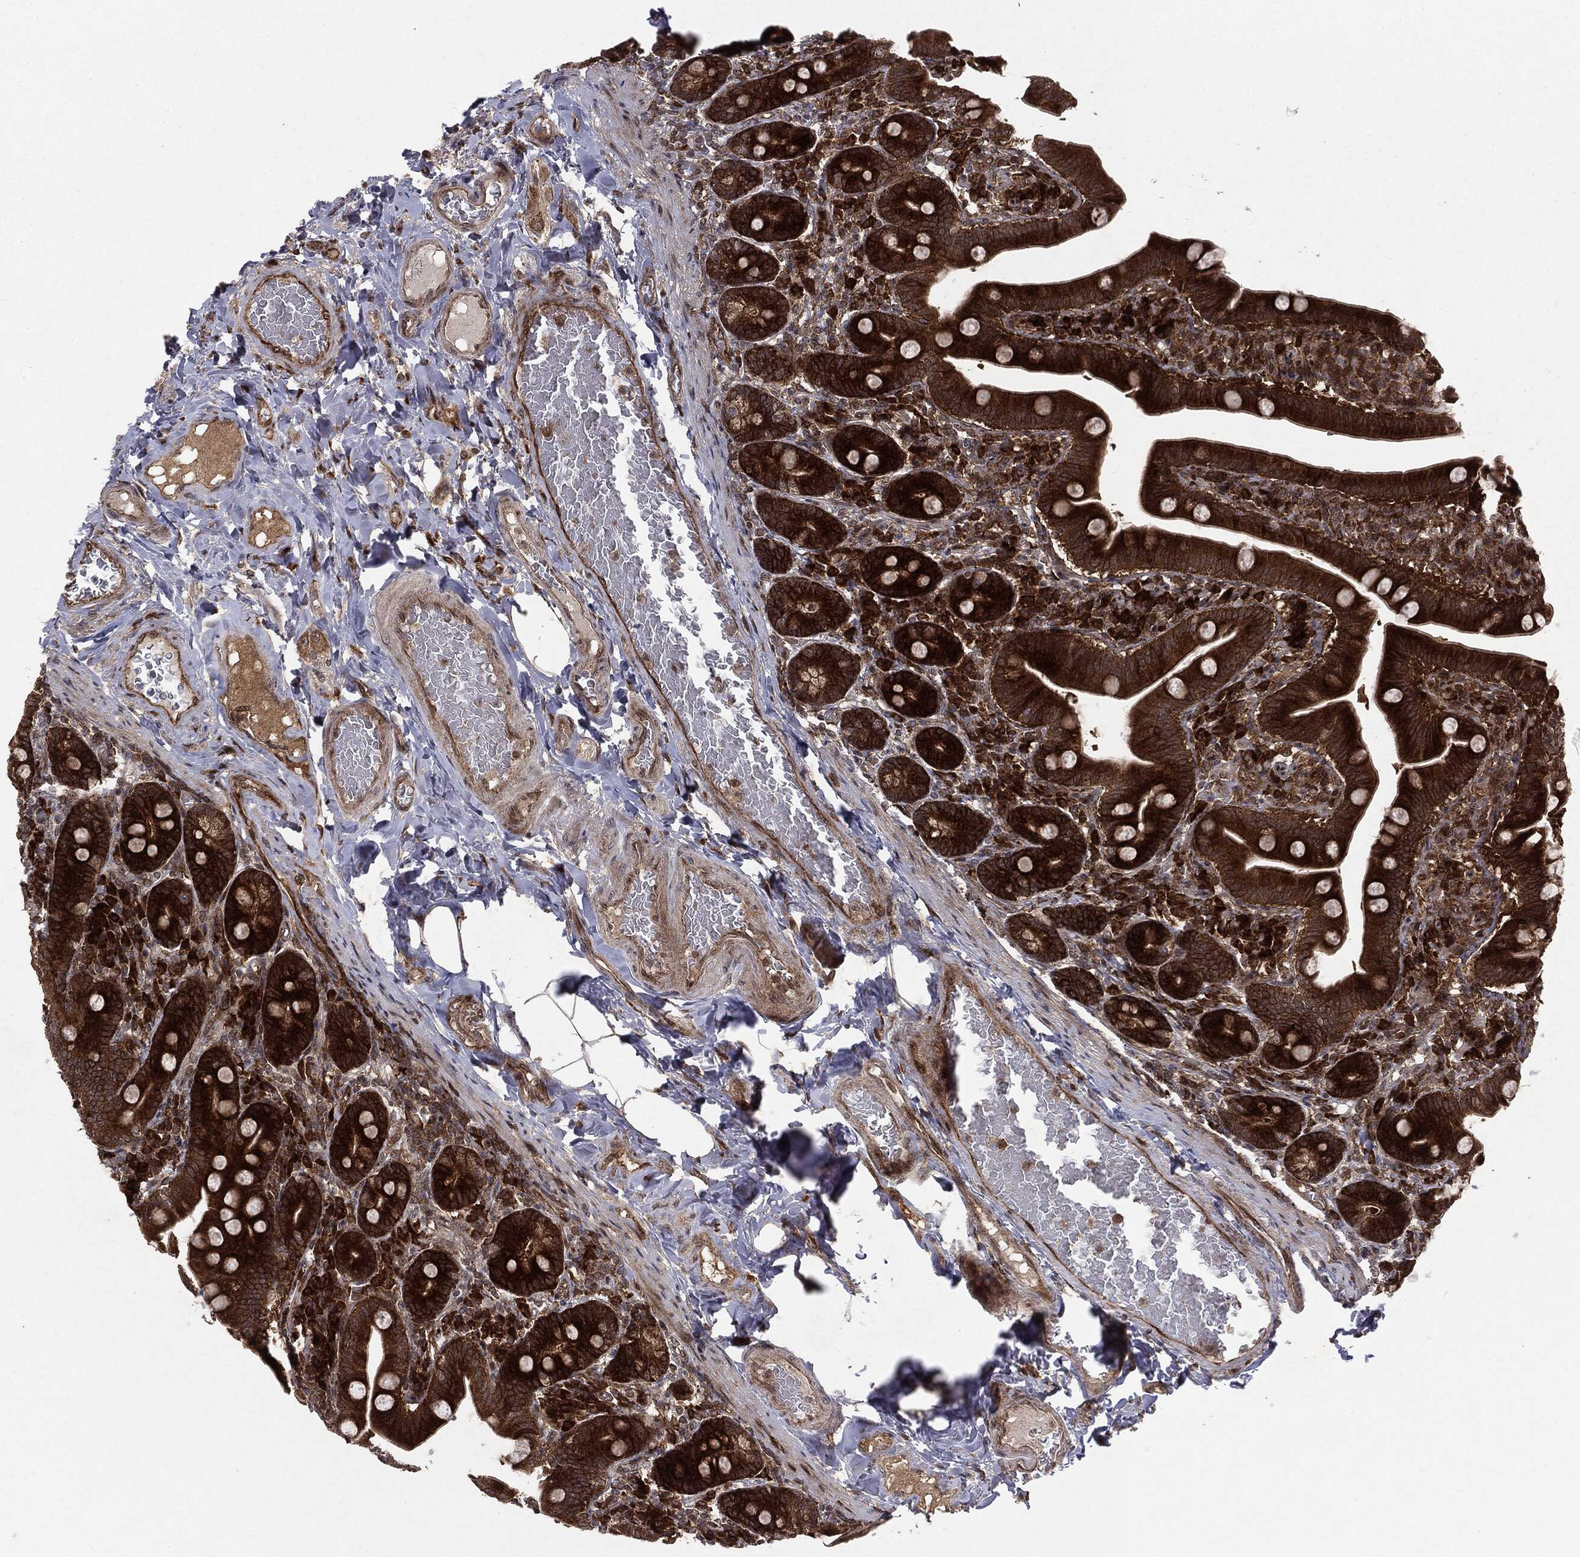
{"staining": {"intensity": "strong", "quantity": ">75%", "location": "cytoplasmic/membranous"}, "tissue": "small intestine", "cell_type": "Glandular cells", "image_type": "normal", "snomed": [{"axis": "morphology", "description": "Normal tissue, NOS"}, {"axis": "topography", "description": "Small intestine"}], "caption": "Brown immunohistochemical staining in normal human small intestine displays strong cytoplasmic/membranous staining in about >75% of glandular cells. Using DAB (3,3'-diaminobenzidine) (brown) and hematoxylin (blue) stains, captured at high magnification using brightfield microscopy.", "gene": "OTUB1", "patient": {"sex": "male", "age": 66}}